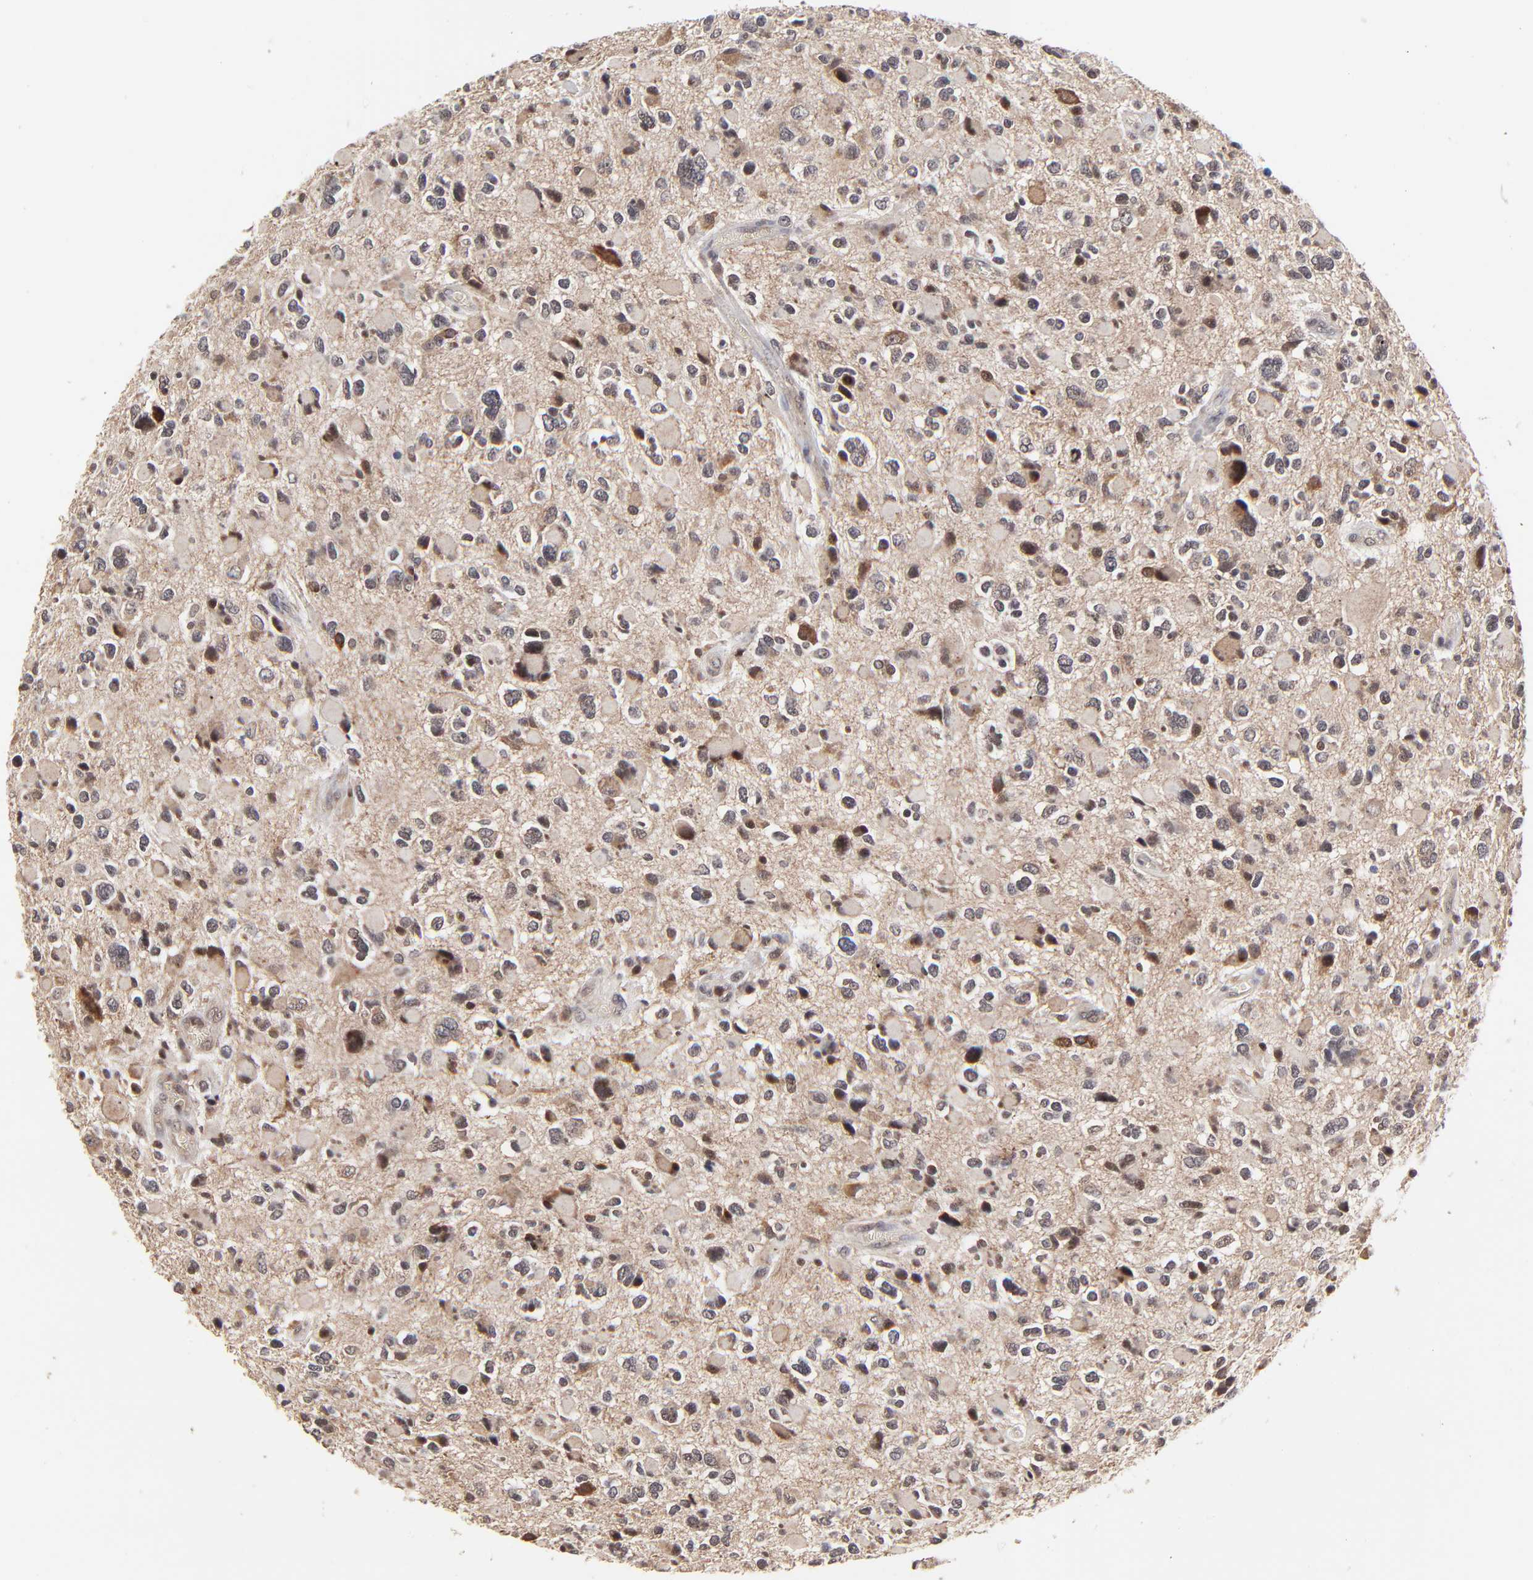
{"staining": {"intensity": "moderate", "quantity": ">75%", "location": "cytoplasmic/membranous,nuclear"}, "tissue": "glioma", "cell_type": "Tumor cells", "image_type": "cancer", "snomed": [{"axis": "morphology", "description": "Glioma, malignant, High grade"}, {"axis": "topography", "description": "Brain"}], "caption": "Protein analysis of malignant high-grade glioma tissue reveals moderate cytoplasmic/membranous and nuclear expression in approximately >75% of tumor cells.", "gene": "FRMD8", "patient": {"sex": "female", "age": 37}}